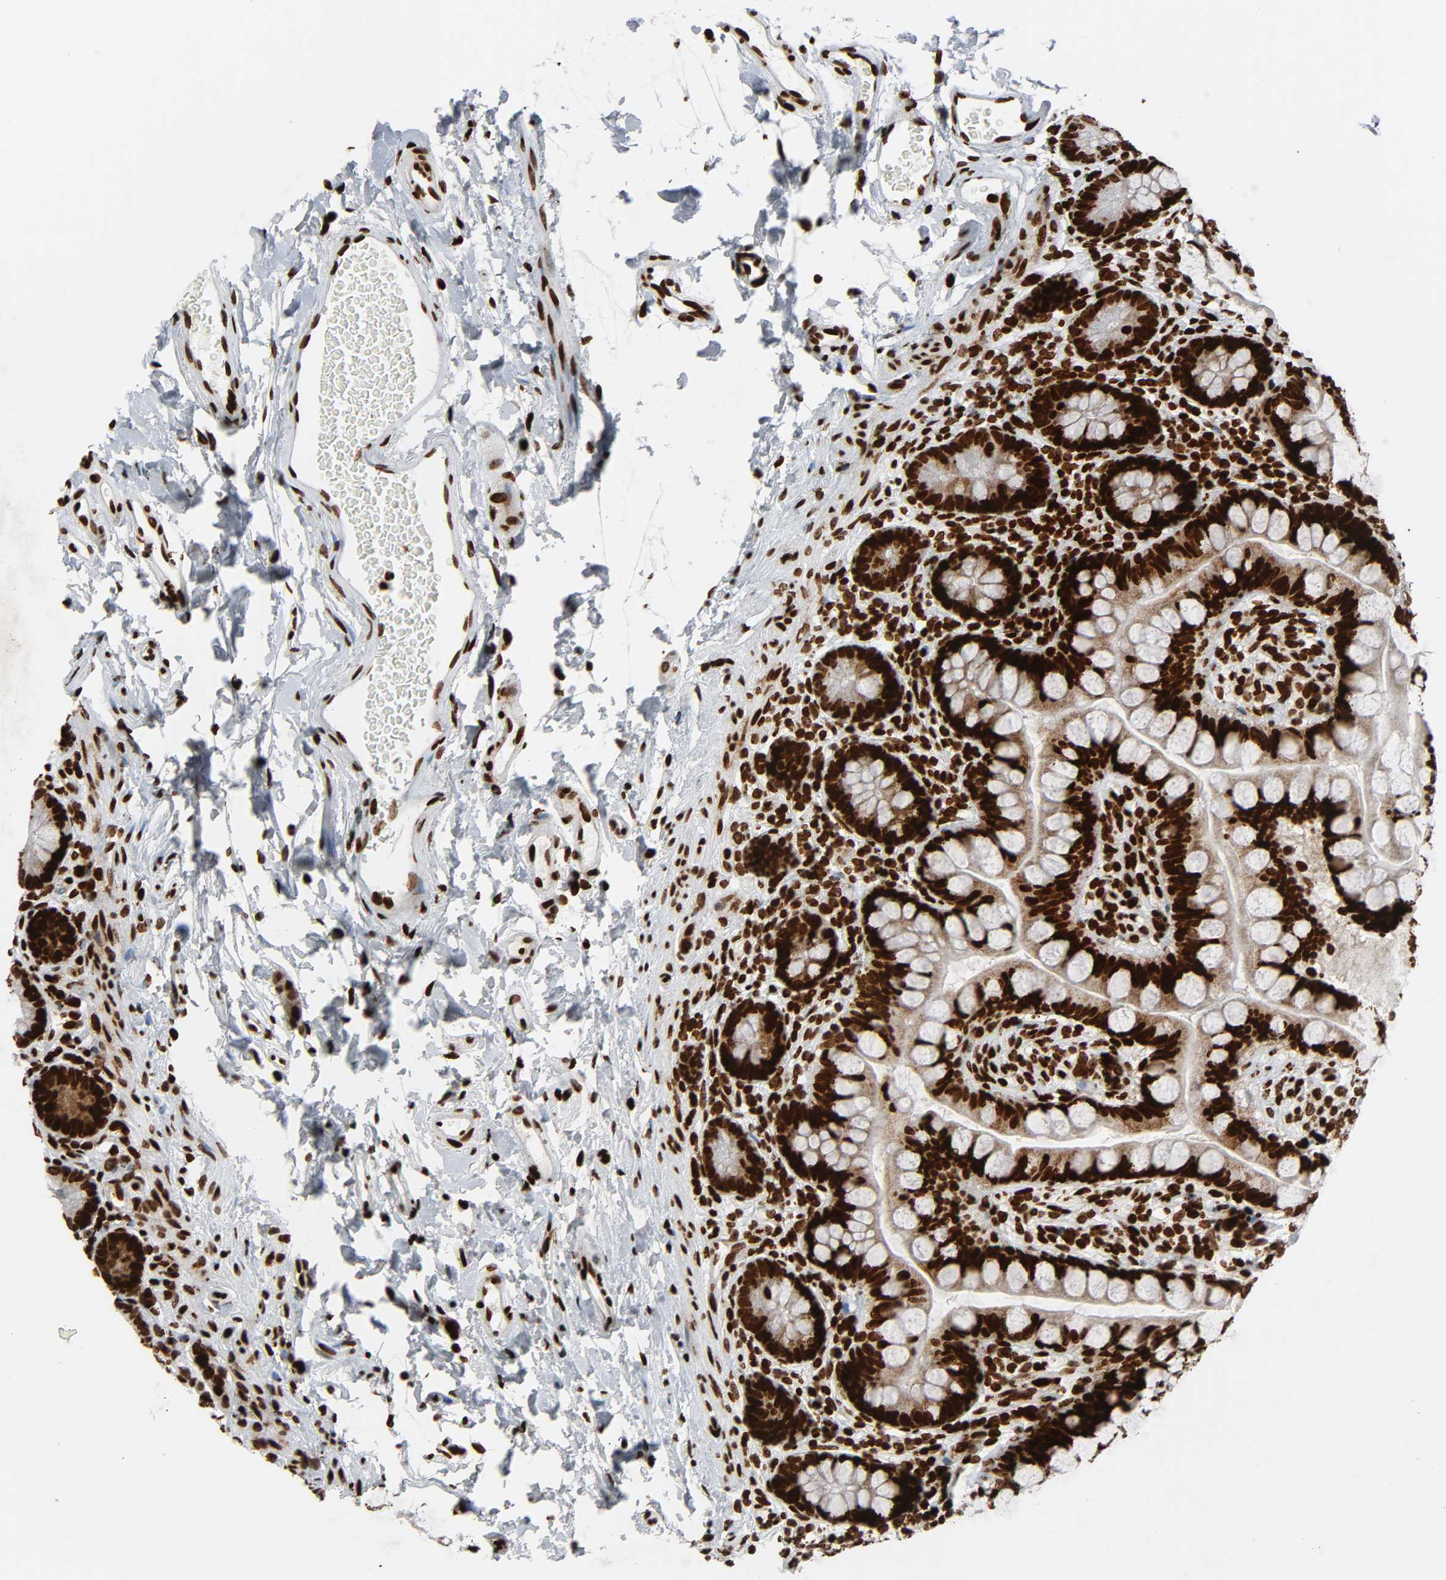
{"staining": {"intensity": "strong", "quantity": ">75%", "location": "nuclear"}, "tissue": "small intestine", "cell_type": "Glandular cells", "image_type": "normal", "snomed": [{"axis": "morphology", "description": "Normal tissue, NOS"}, {"axis": "topography", "description": "Small intestine"}], "caption": "IHC (DAB) staining of benign small intestine displays strong nuclear protein staining in approximately >75% of glandular cells. (DAB IHC with brightfield microscopy, high magnification).", "gene": "RXRA", "patient": {"sex": "female", "age": 58}}